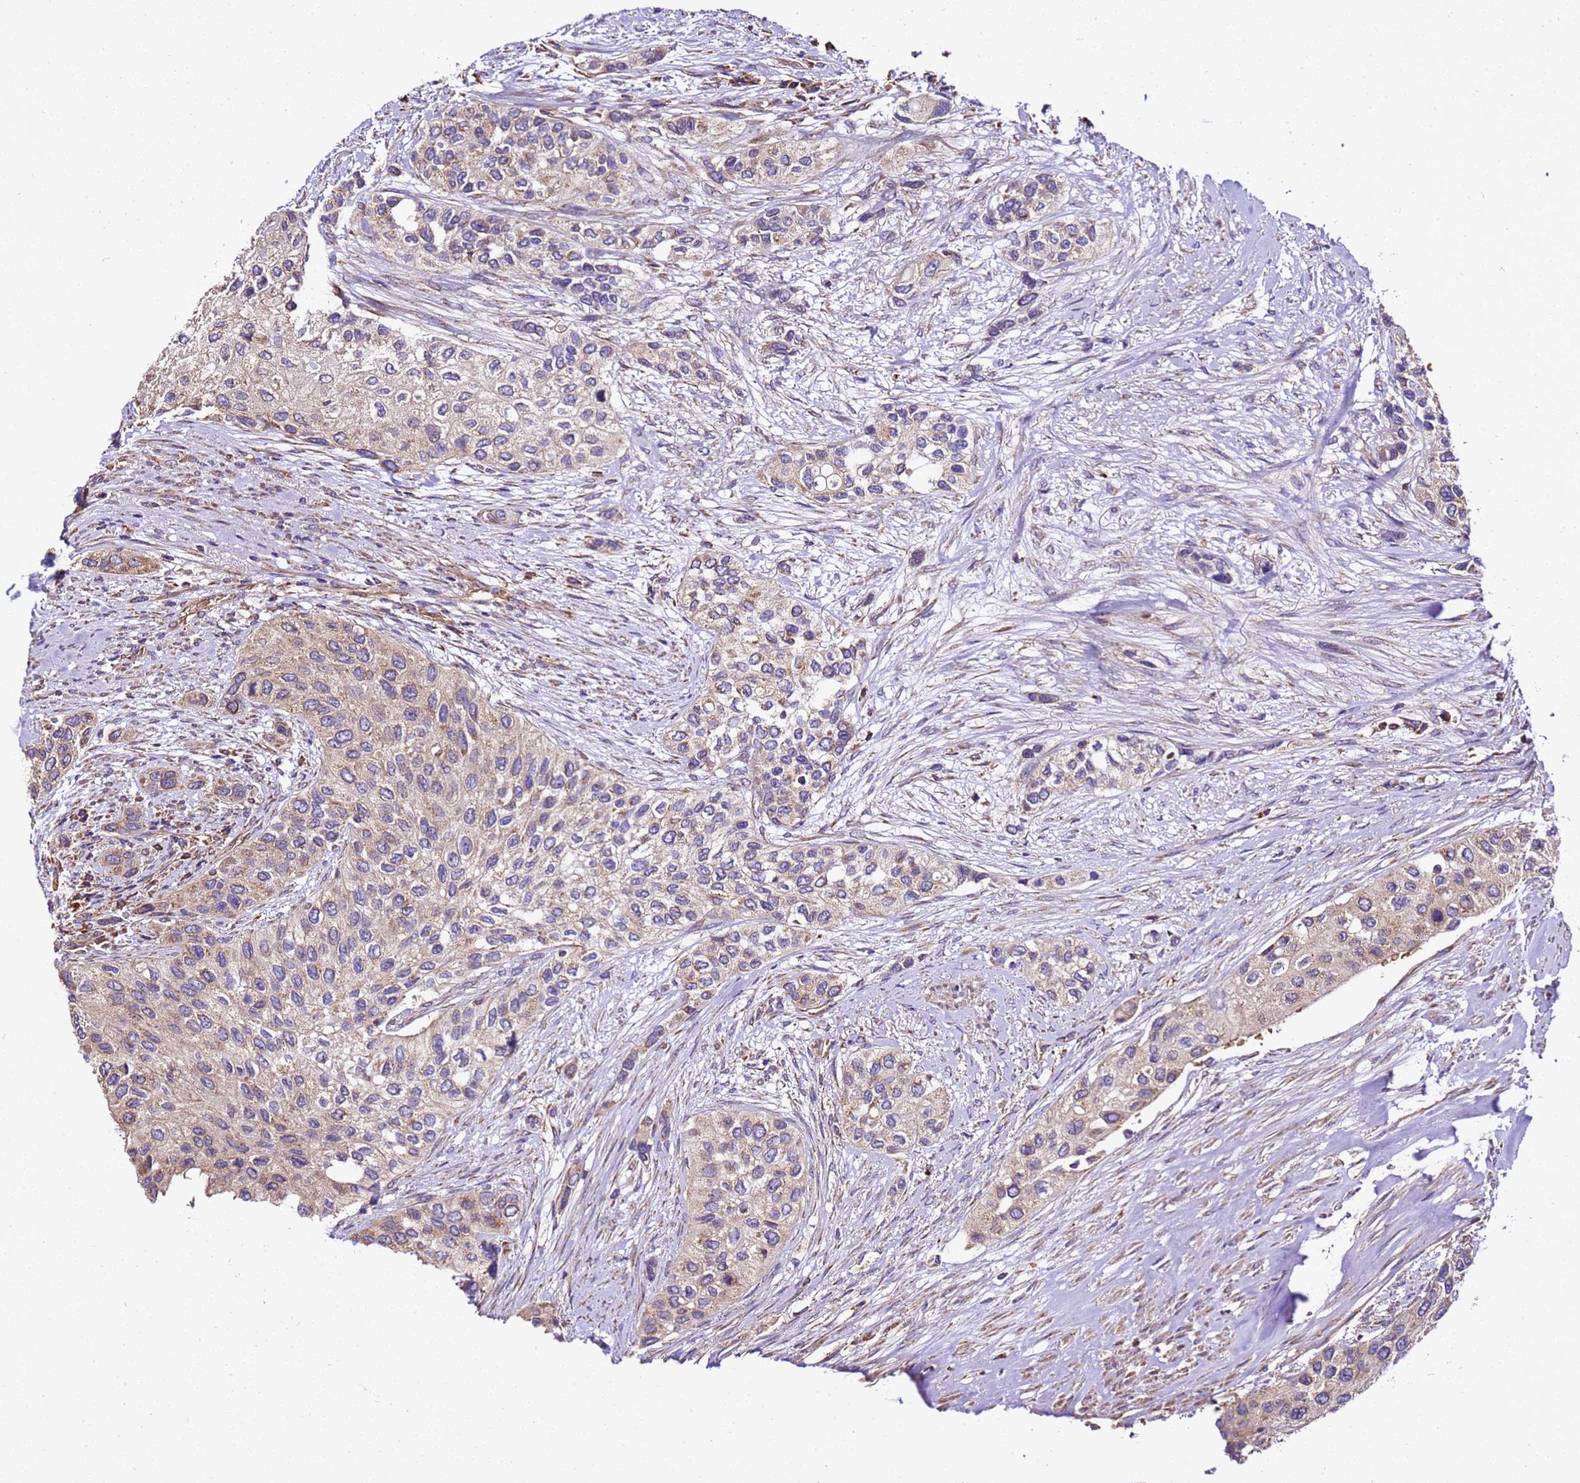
{"staining": {"intensity": "moderate", "quantity": "<25%", "location": "cytoplasmic/membranous"}, "tissue": "urothelial cancer", "cell_type": "Tumor cells", "image_type": "cancer", "snomed": [{"axis": "morphology", "description": "Normal tissue, NOS"}, {"axis": "morphology", "description": "Urothelial carcinoma, High grade"}, {"axis": "topography", "description": "Vascular tissue"}, {"axis": "topography", "description": "Urinary bladder"}], "caption": "Brown immunohistochemical staining in urothelial cancer displays moderate cytoplasmic/membranous staining in about <25% of tumor cells.", "gene": "LRRIQ1", "patient": {"sex": "female", "age": 56}}